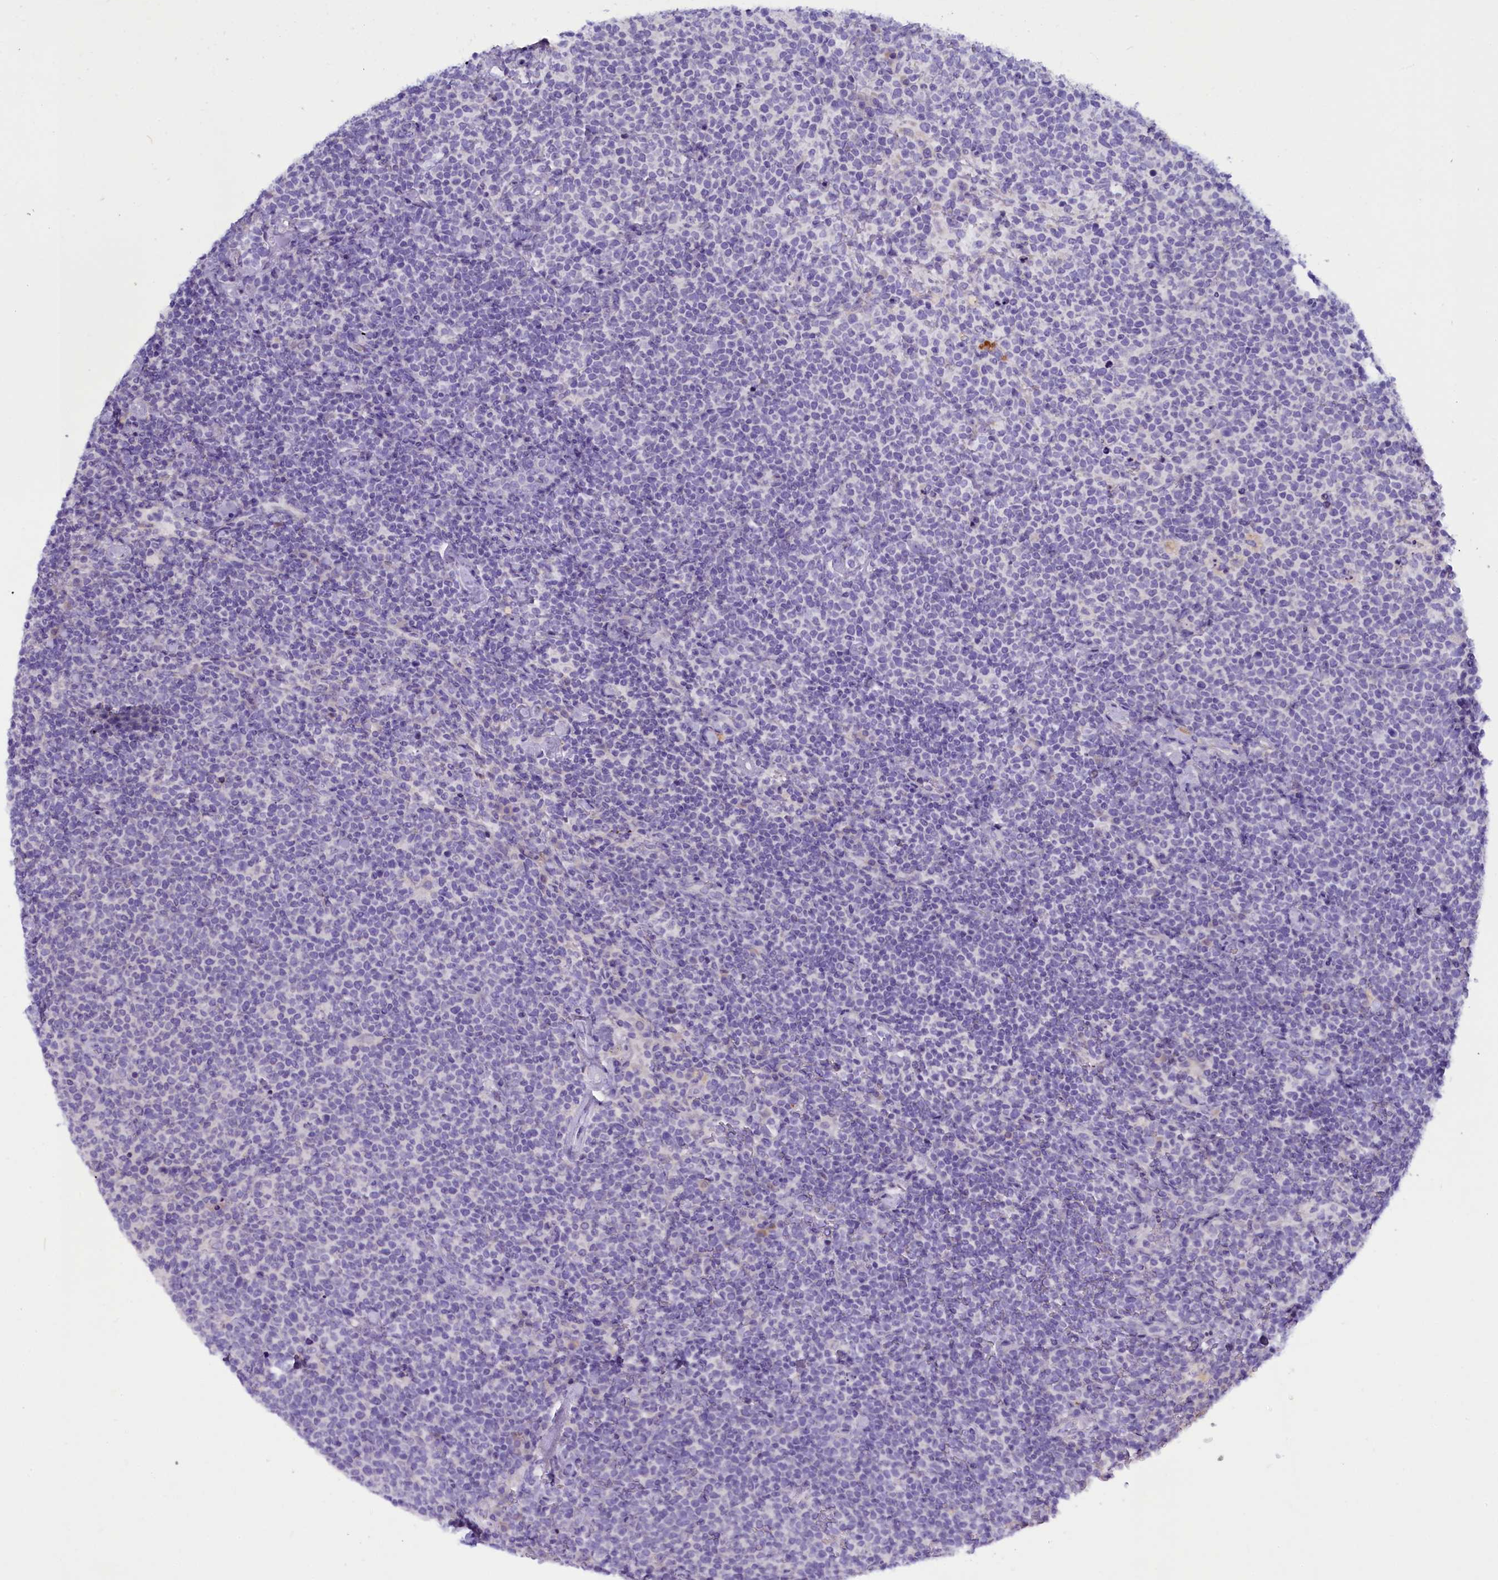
{"staining": {"intensity": "negative", "quantity": "none", "location": "none"}, "tissue": "lymphoma", "cell_type": "Tumor cells", "image_type": "cancer", "snomed": [{"axis": "morphology", "description": "Malignant lymphoma, non-Hodgkin's type, High grade"}, {"axis": "topography", "description": "Lymph node"}], "caption": "Histopathology image shows no significant protein staining in tumor cells of malignant lymphoma, non-Hodgkin's type (high-grade). The staining is performed using DAB brown chromogen with nuclei counter-stained in using hematoxylin.", "gene": "RTTN", "patient": {"sex": "male", "age": 61}}